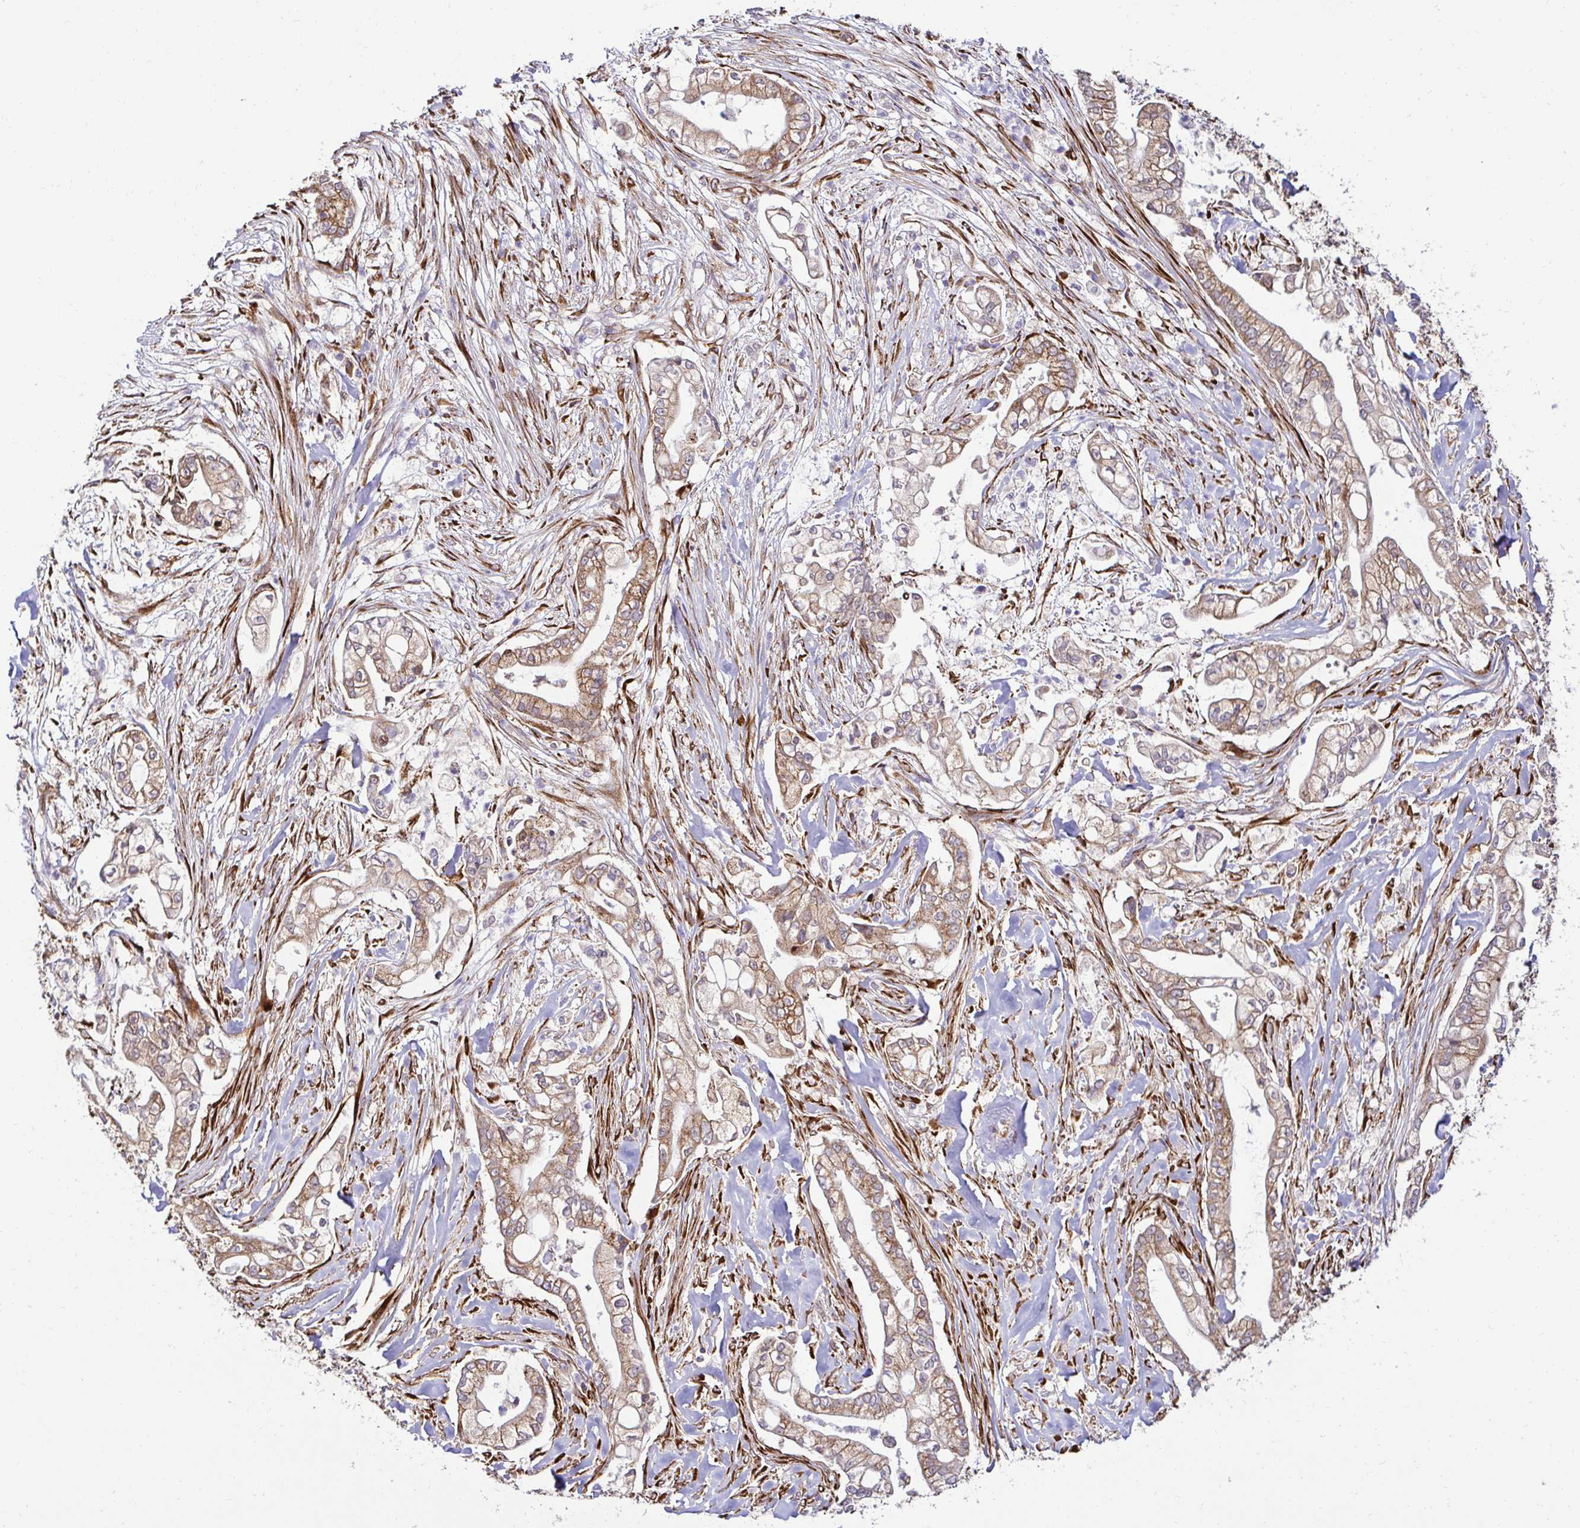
{"staining": {"intensity": "moderate", "quantity": ">75%", "location": "cytoplasmic/membranous"}, "tissue": "pancreatic cancer", "cell_type": "Tumor cells", "image_type": "cancer", "snomed": [{"axis": "morphology", "description": "Adenocarcinoma, NOS"}, {"axis": "topography", "description": "Pancreas"}], "caption": "About >75% of tumor cells in pancreatic cancer (adenocarcinoma) demonstrate moderate cytoplasmic/membranous protein expression as visualized by brown immunohistochemical staining.", "gene": "HPS1", "patient": {"sex": "female", "age": 69}}